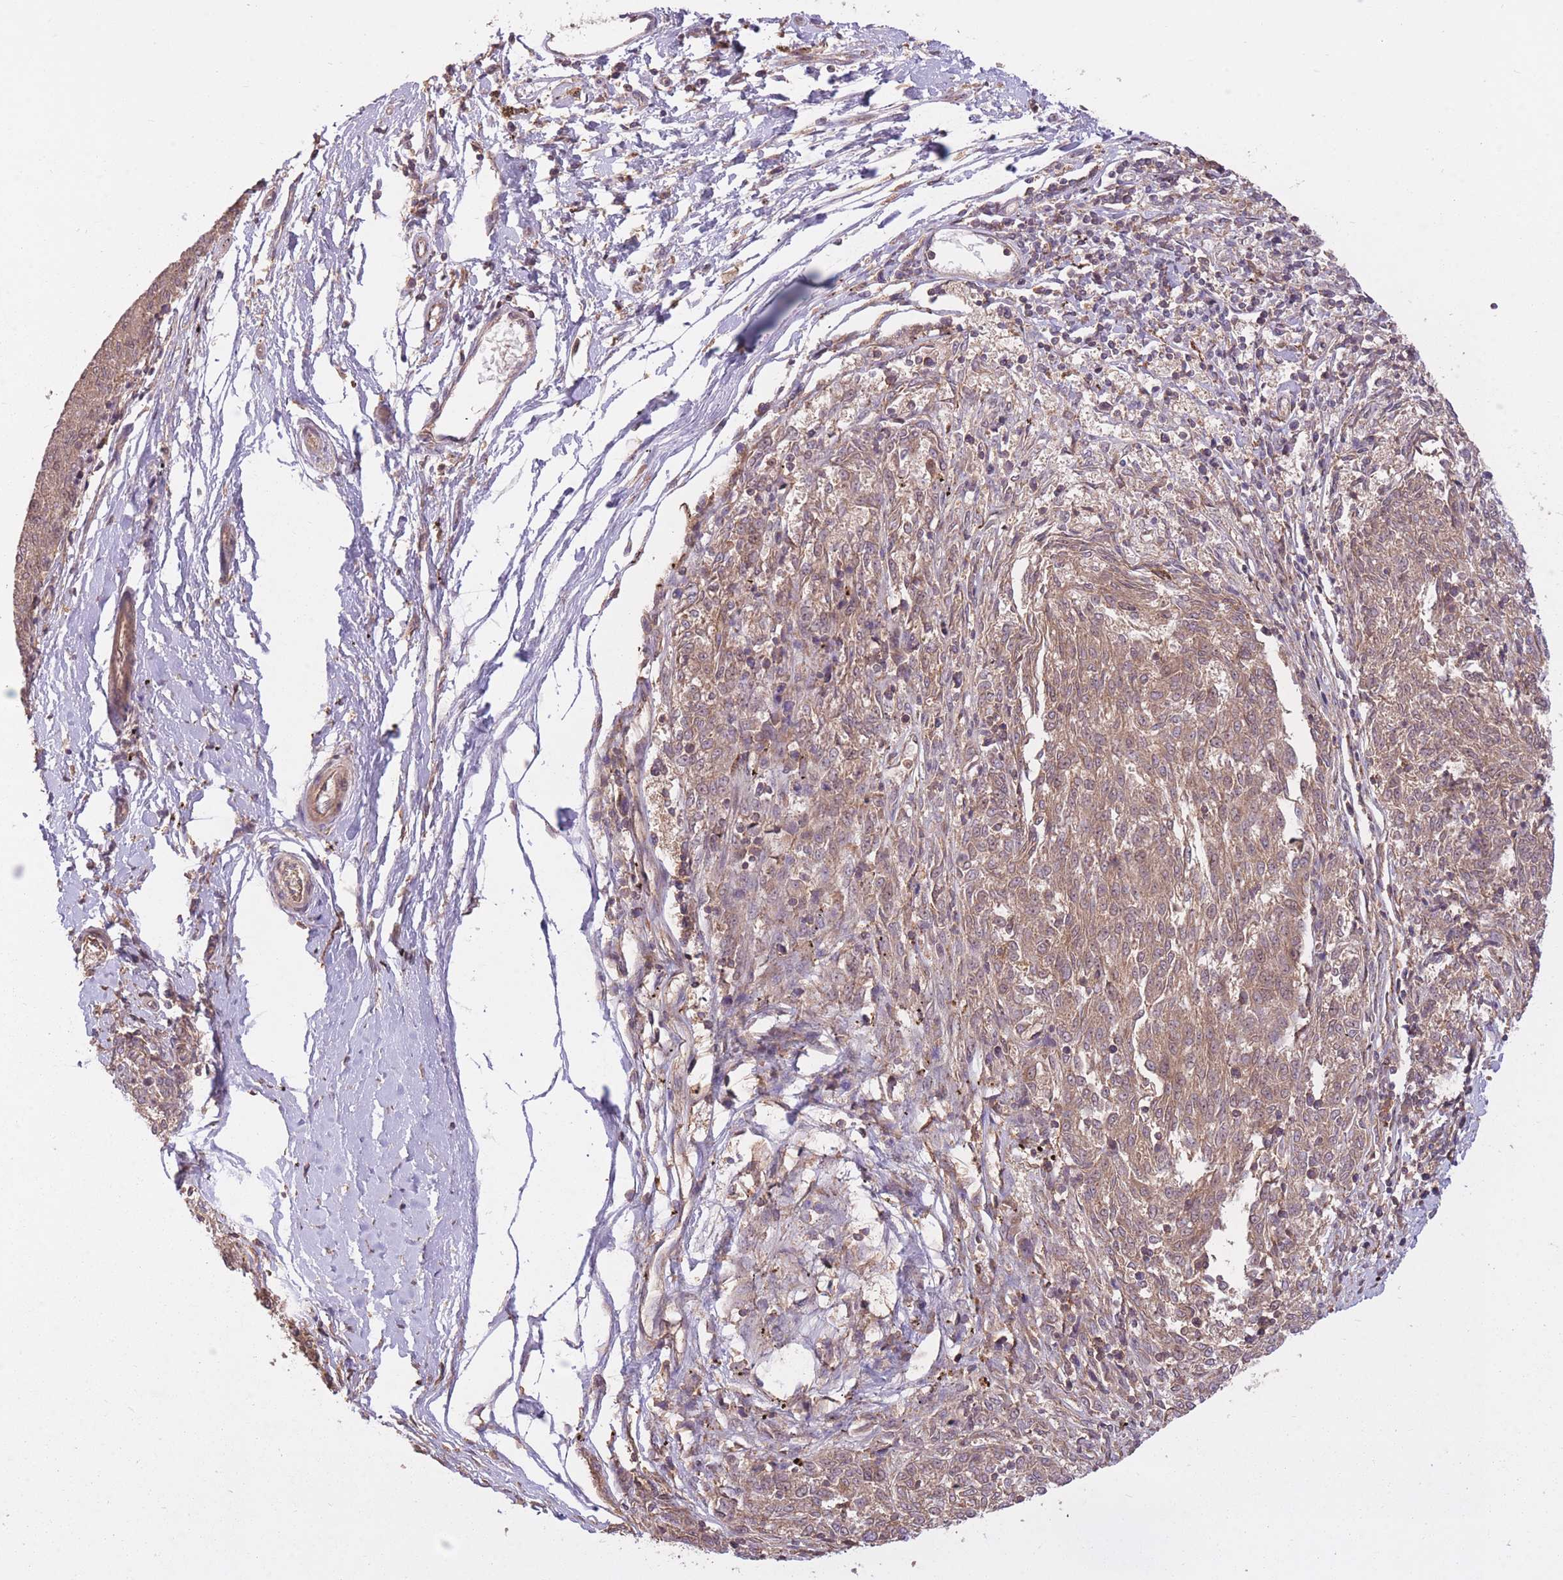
{"staining": {"intensity": "moderate", "quantity": ">75%", "location": "cytoplasmic/membranous"}, "tissue": "melanoma", "cell_type": "Tumor cells", "image_type": "cancer", "snomed": [{"axis": "morphology", "description": "Malignant melanoma, NOS"}, {"axis": "topography", "description": "Skin"}], "caption": "A medium amount of moderate cytoplasmic/membranous staining is seen in approximately >75% of tumor cells in melanoma tissue. Using DAB (3,3'-diaminobenzidine) (brown) and hematoxylin (blue) stains, captured at high magnification using brightfield microscopy.", "gene": "POLR3F", "patient": {"sex": "female", "age": 72}}